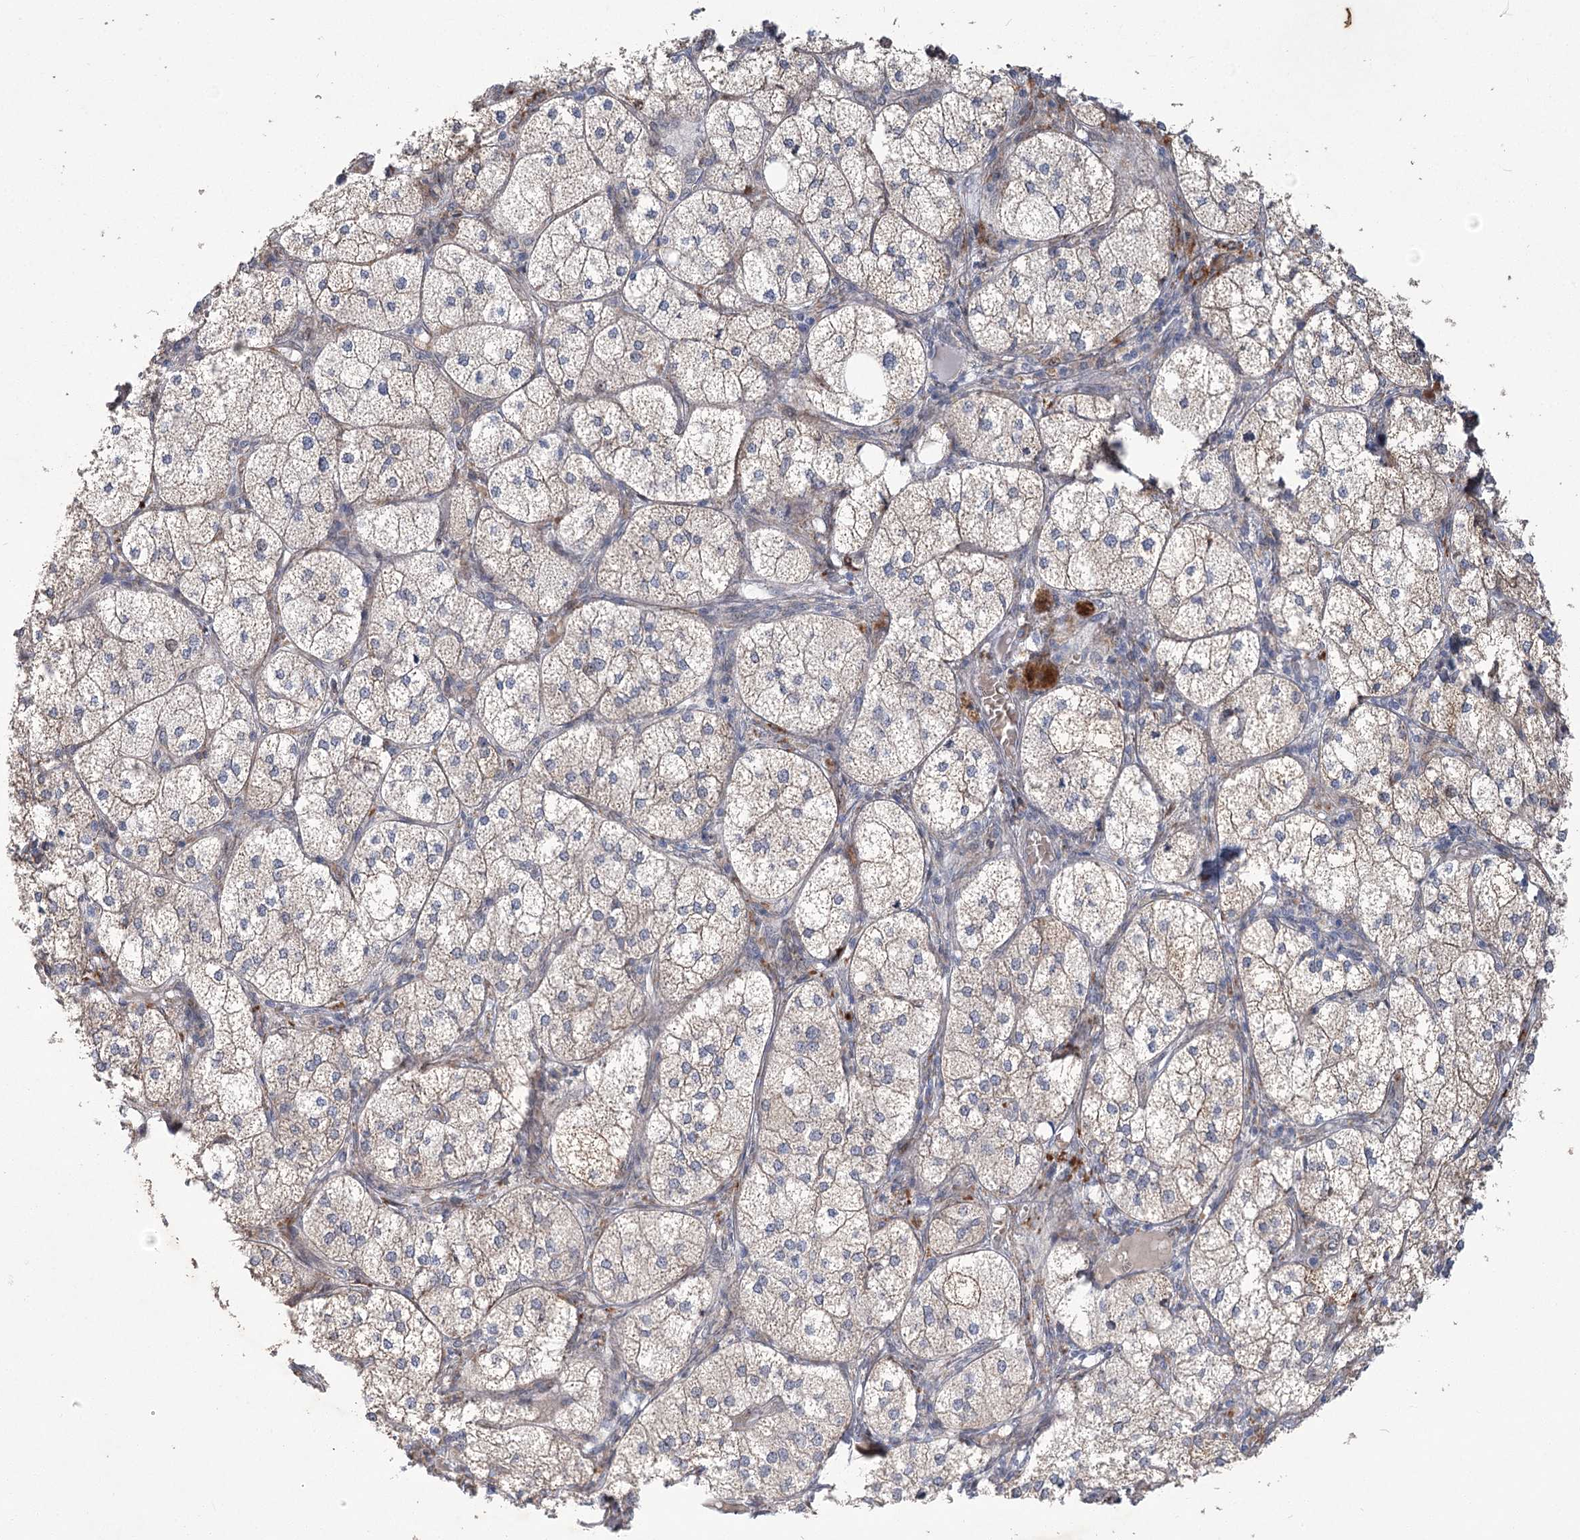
{"staining": {"intensity": "strong", "quantity": "25%-75%", "location": "cytoplasmic/membranous"}, "tissue": "adrenal gland", "cell_type": "Glandular cells", "image_type": "normal", "snomed": [{"axis": "morphology", "description": "Normal tissue, NOS"}, {"axis": "topography", "description": "Adrenal gland"}], "caption": "Adrenal gland stained with DAB IHC exhibits high levels of strong cytoplasmic/membranous expression in about 25%-75% of glandular cells. The staining is performed using DAB brown chromogen to label protein expression. The nuclei are counter-stained blue using hematoxylin.", "gene": "GCNT4", "patient": {"sex": "female", "age": 61}}